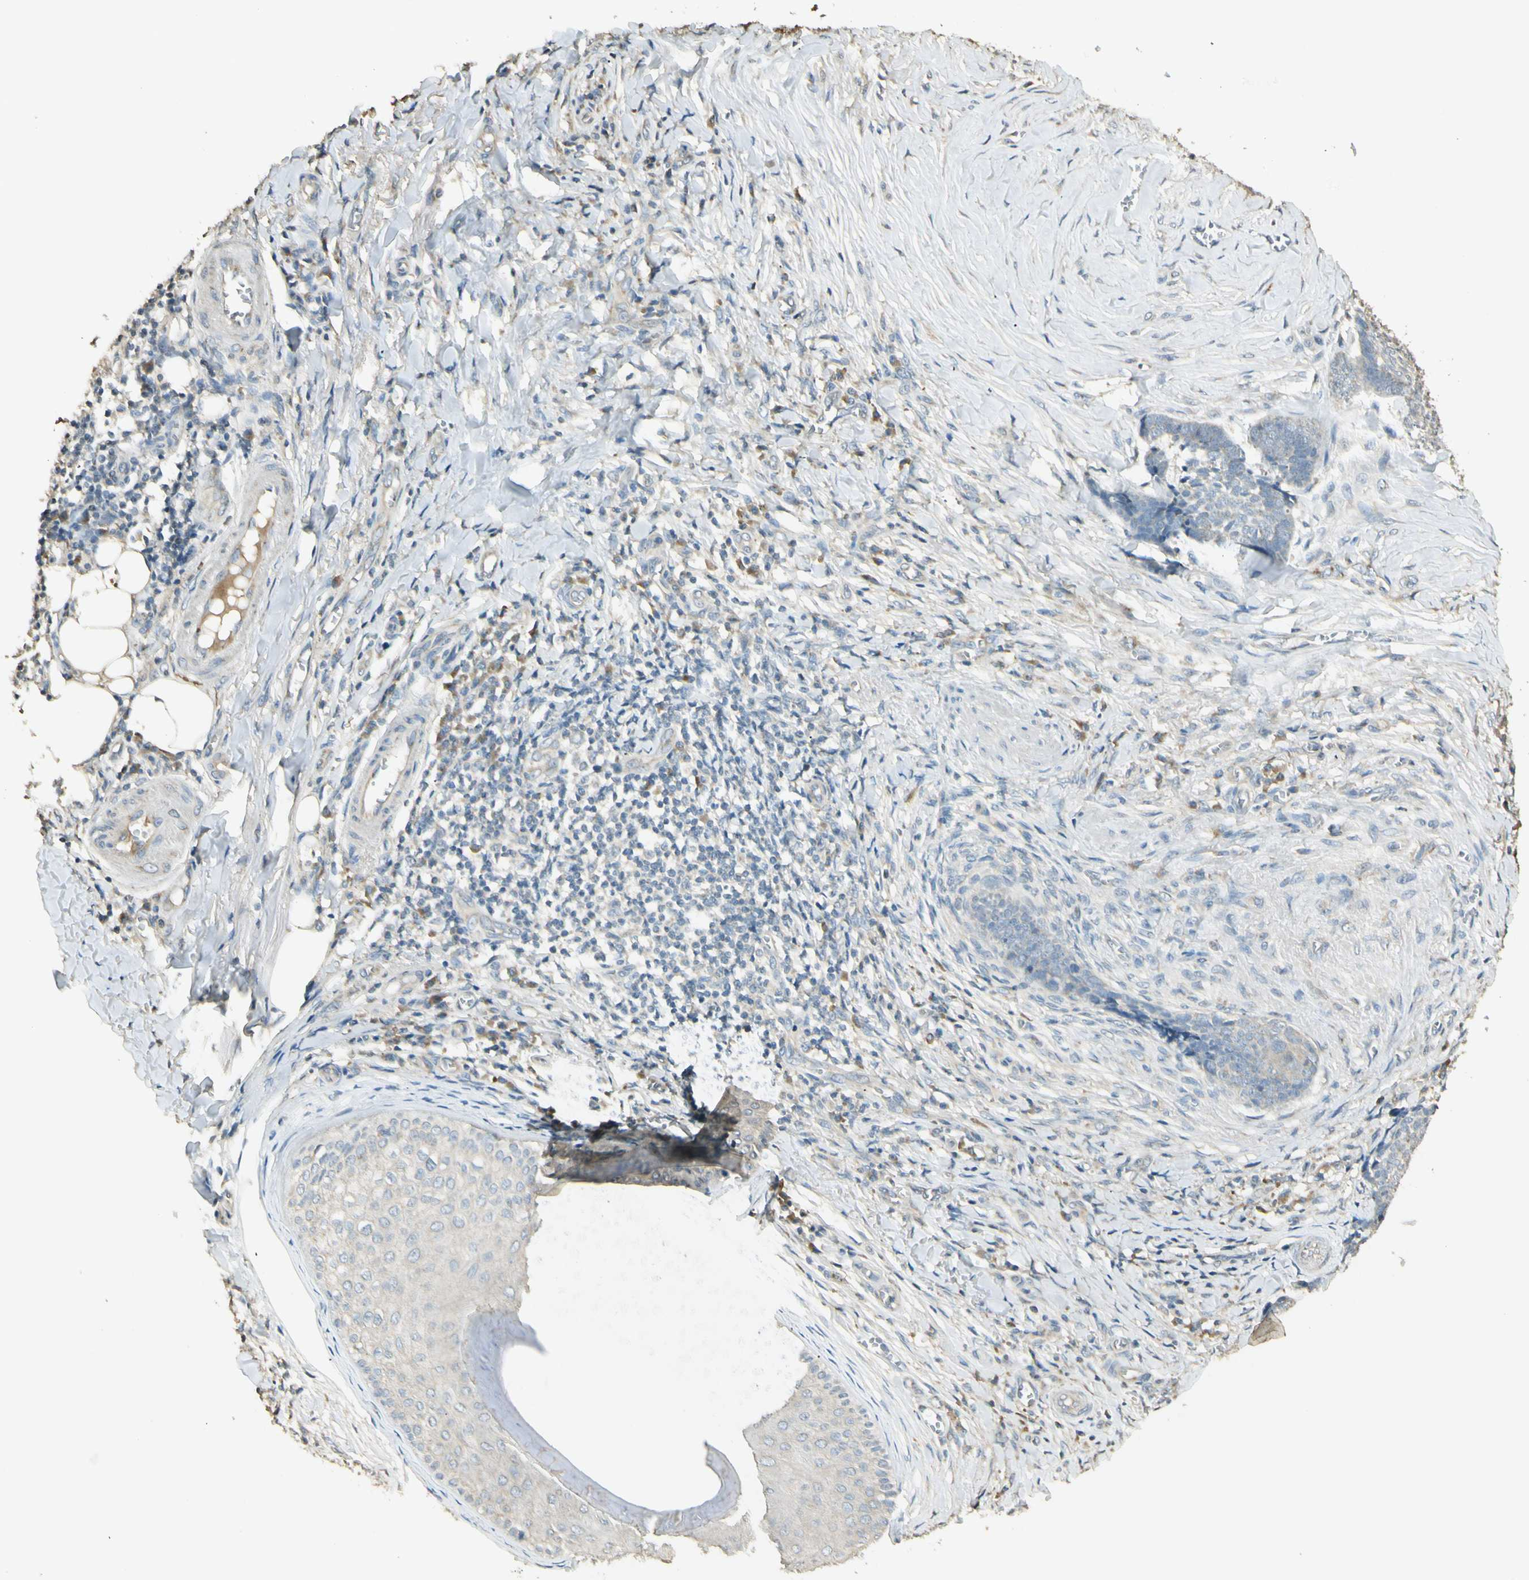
{"staining": {"intensity": "negative", "quantity": "none", "location": "none"}, "tissue": "skin cancer", "cell_type": "Tumor cells", "image_type": "cancer", "snomed": [{"axis": "morphology", "description": "Basal cell carcinoma"}, {"axis": "topography", "description": "Skin"}], "caption": "IHC image of human skin basal cell carcinoma stained for a protein (brown), which reveals no positivity in tumor cells.", "gene": "UXS1", "patient": {"sex": "male", "age": 84}}